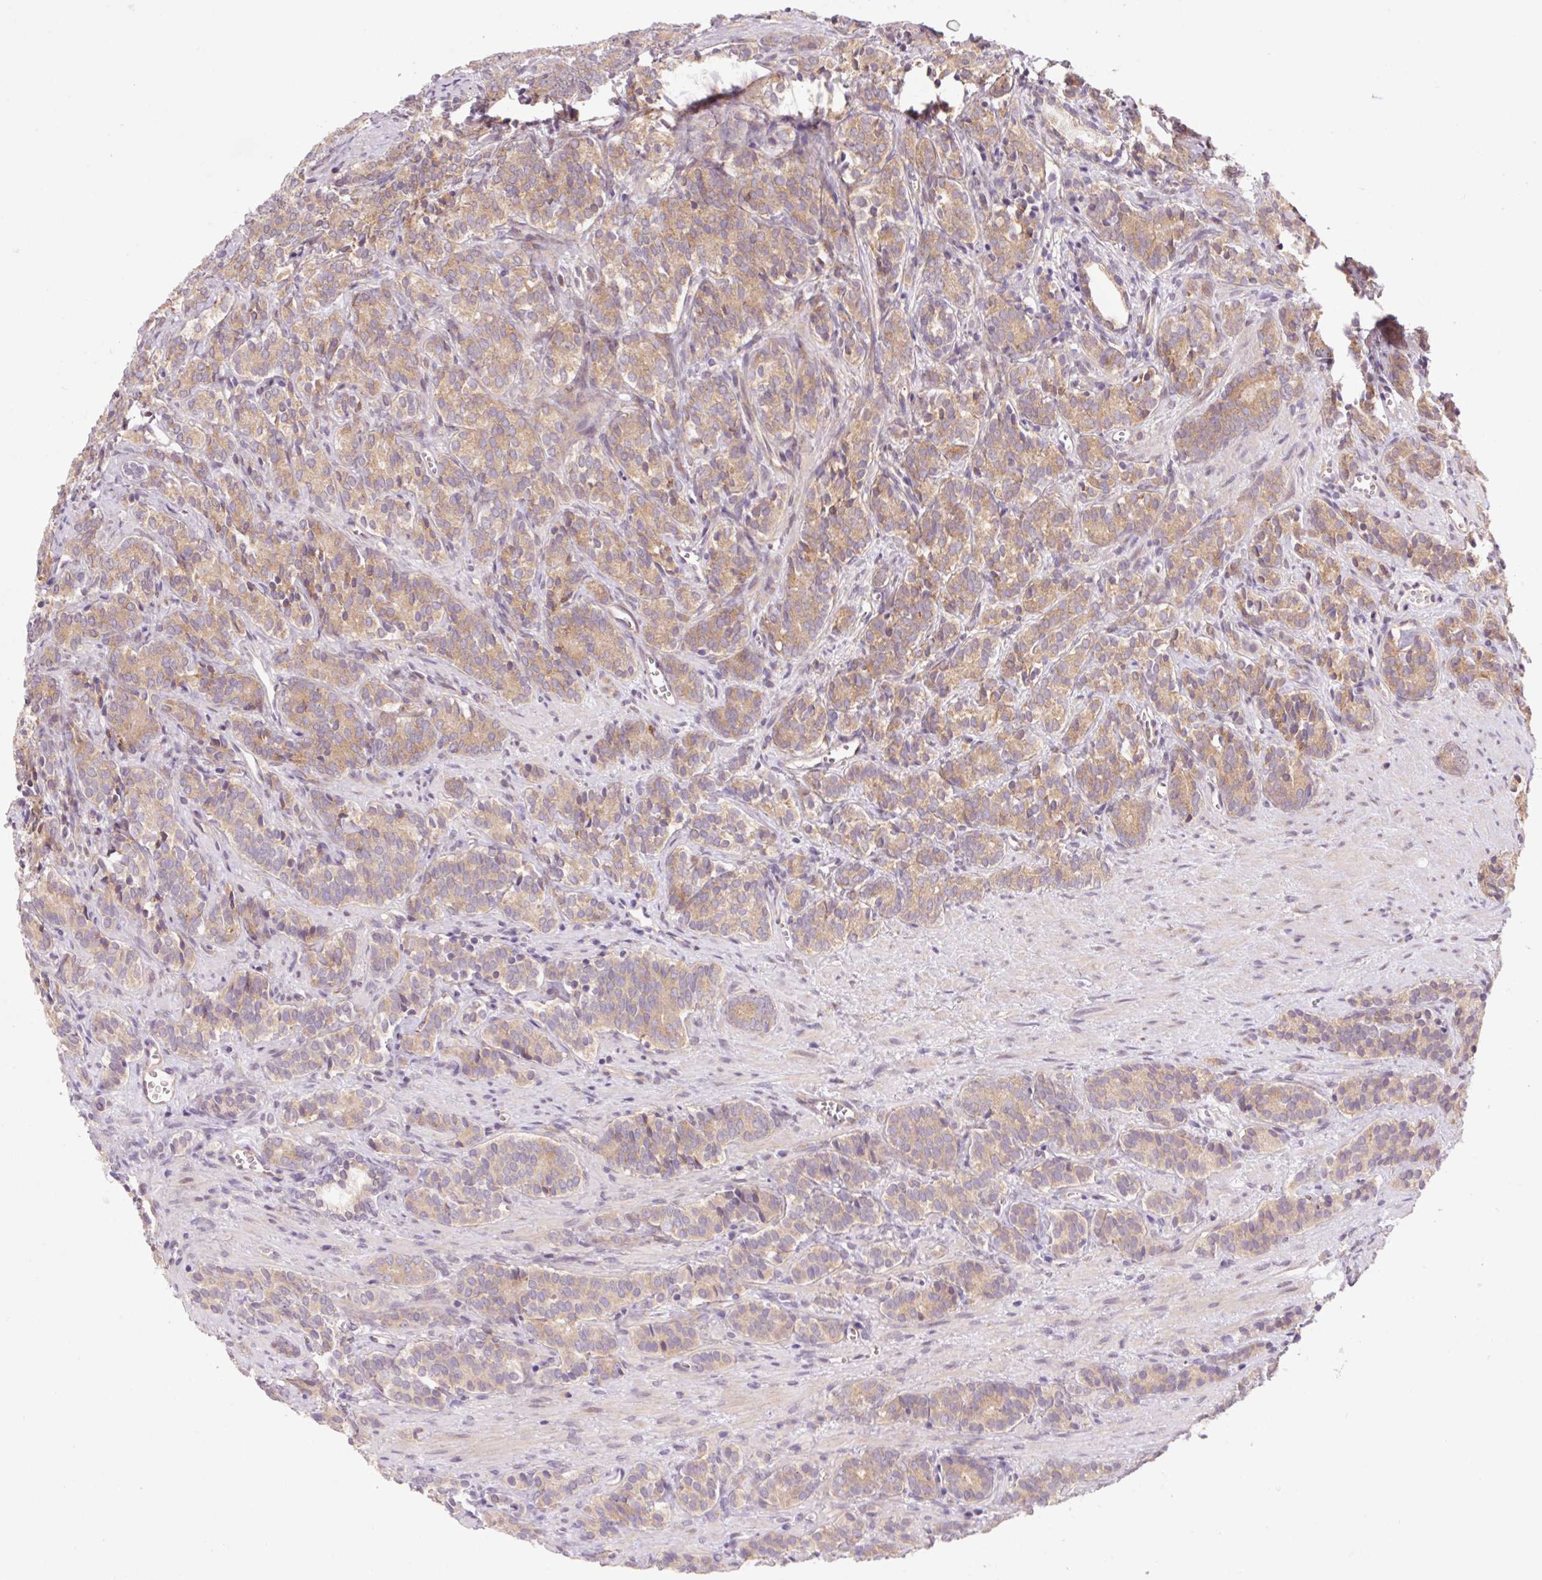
{"staining": {"intensity": "weak", "quantity": "25%-75%", "location": "cytoplasmic/membranous"}, "tissue": "prostate cancer", "cell_type": "Tumor cells", "image_type": "cancer", "snomed": [{"axis": "morphology", "description": "Adenocarcinoma, High grade"}, {"axis": "topography", "description": "Prostate"}], "caption": "The immunohistochemical stain labels weak cytoplasmic/membranous positivity in tumor cells of prostate cancer tissue.", "gene": "KLHL20", "patient": {"sex": "male", "age": 84}}